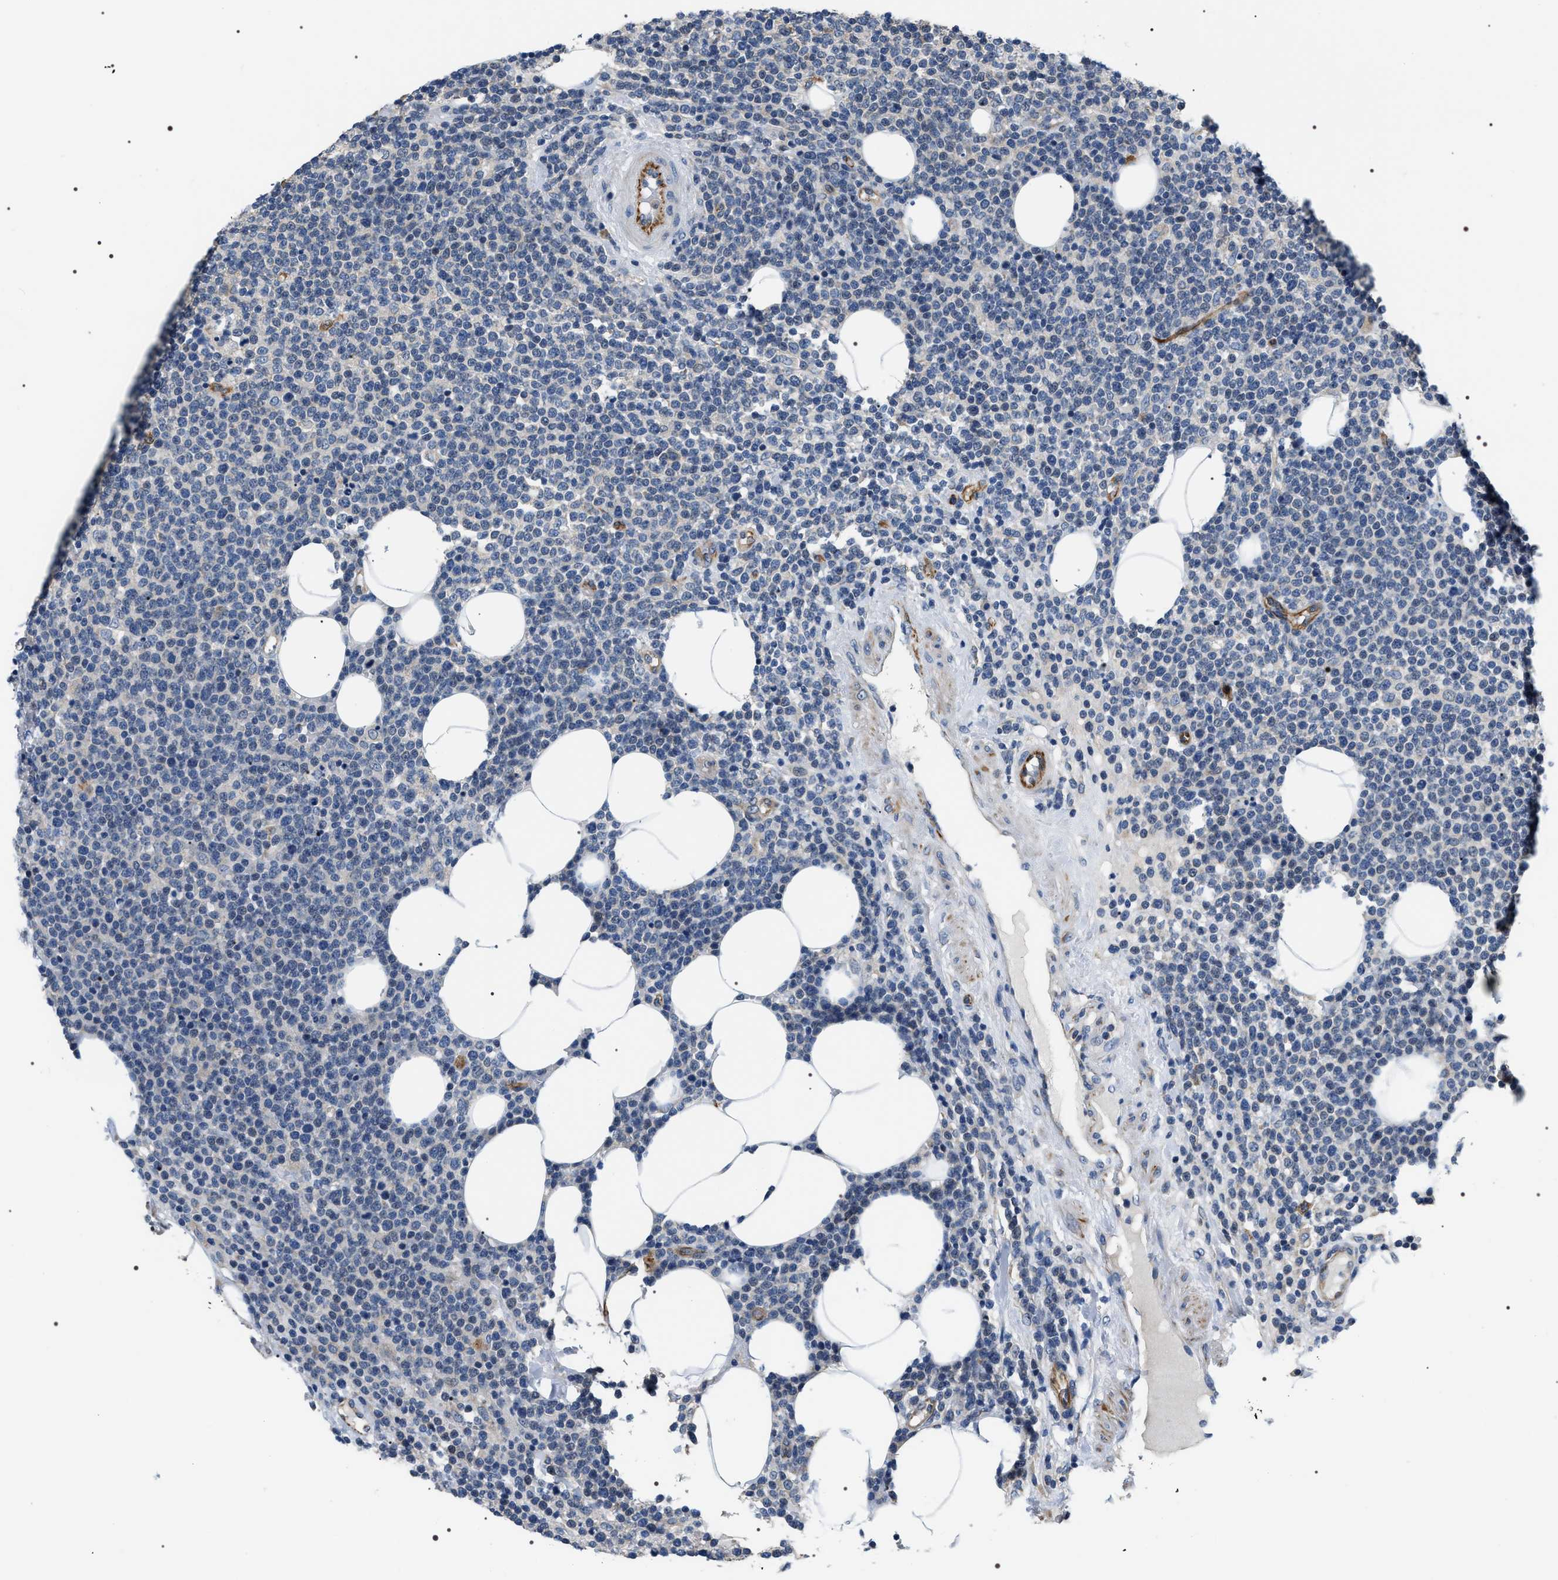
{"staining": {"intensity": "negative", "quantity": "none", "location": "none"}, "tissue": "lymphoma", "cell_type": "Tumor cells", "image_type": "cancer", "snomed": [{"axis": "morphology", "description": "Malignant lymphoma, non-Hodgkin's type, High grade"}, {"axis": "topography", "description": "Lymph node"}], "caption": "DAB (3,3'-diaminobenzidine) immunohistochemical staining of high-grade malignant lymphoma, non-Hodgkin's type exhibits no significant staining in tumor cells.", "gene": "PKD1L1", "patient": {"sex": "male", "age": 61}}